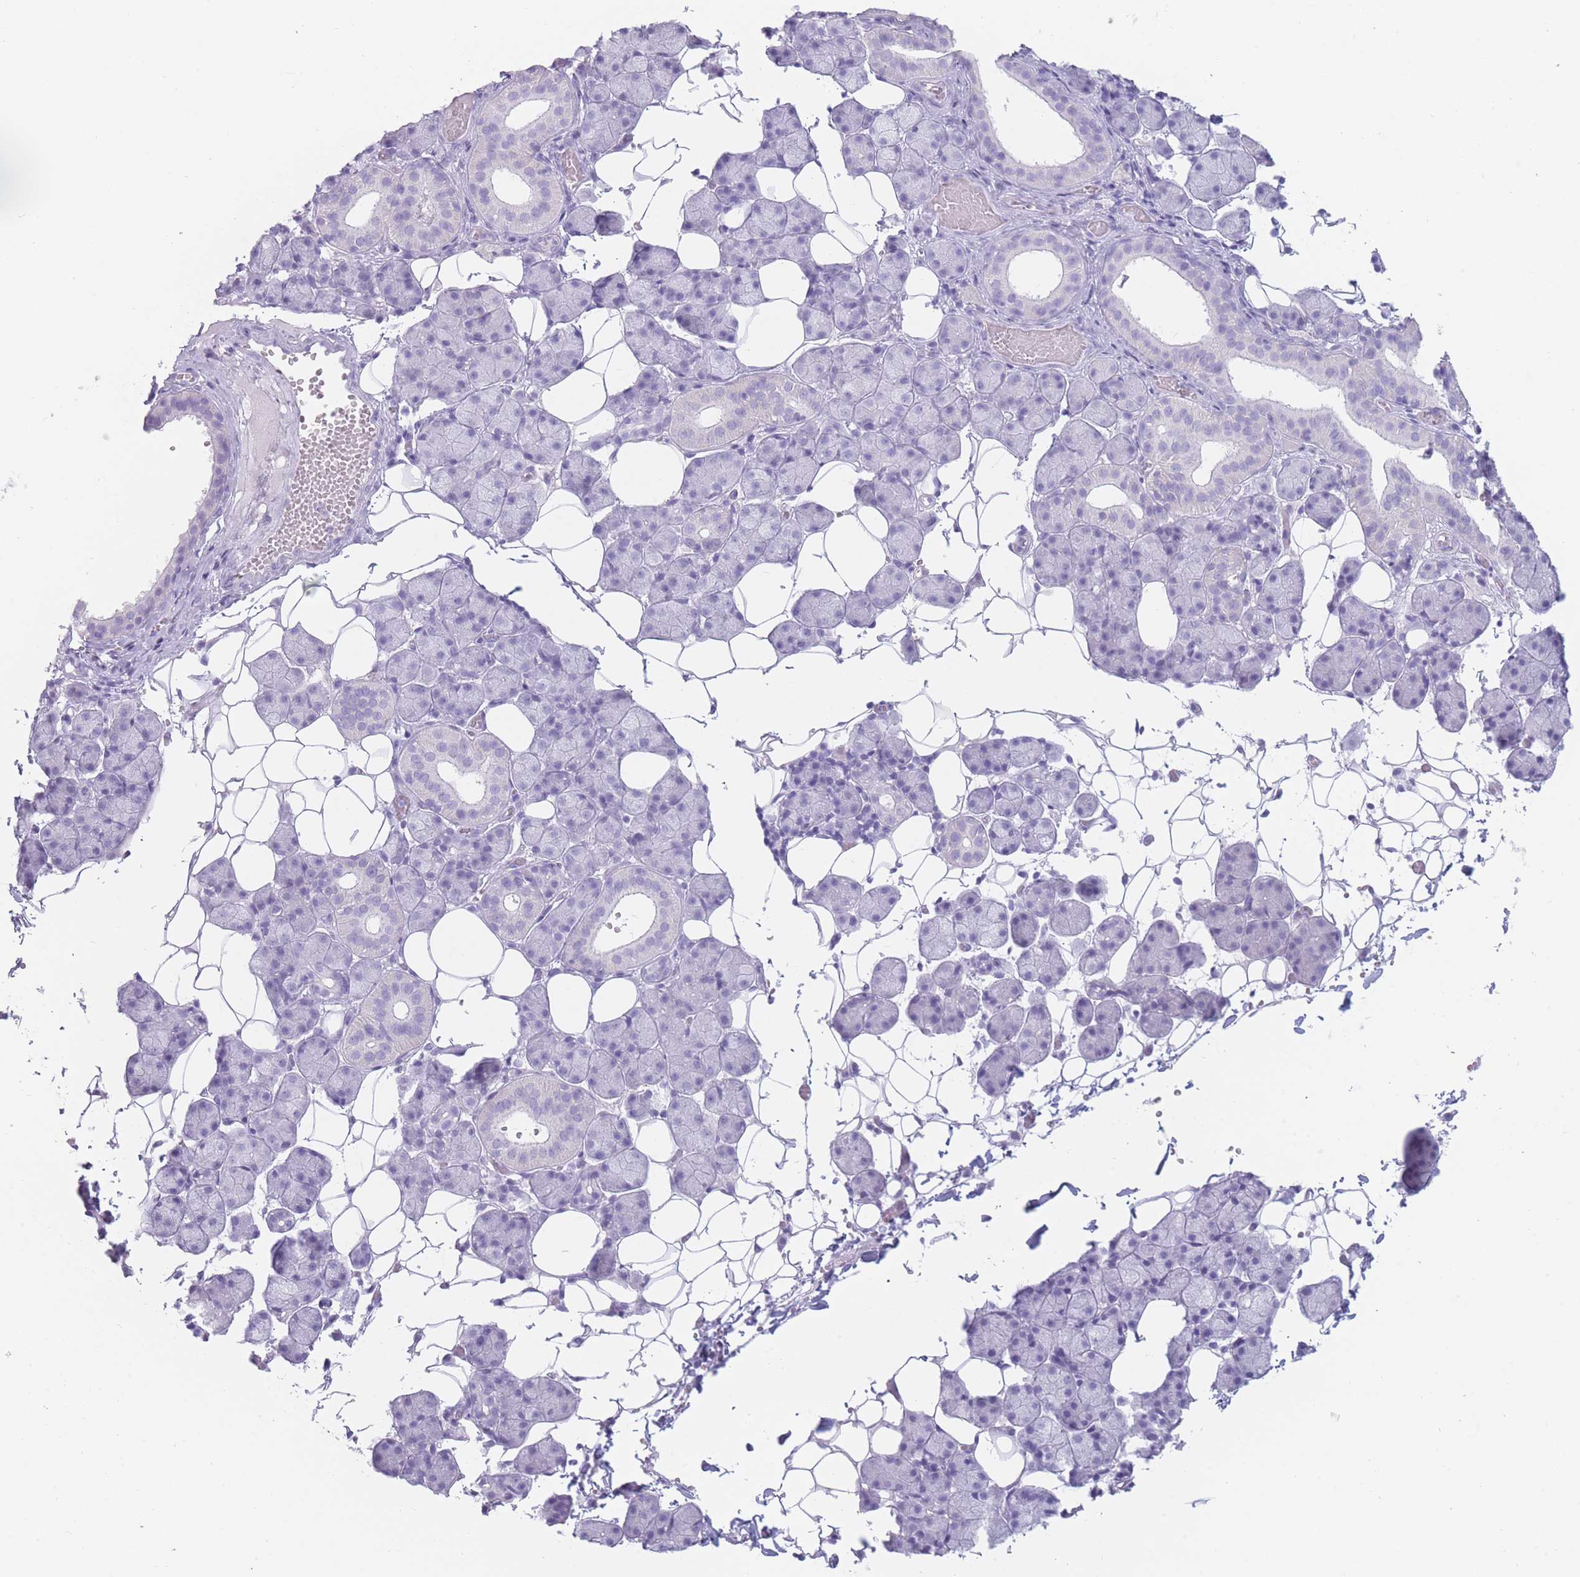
{"staining": {"intensity": "negative", "quantity": "none", "location": "none"}, "tissue": "salivary gland", "cell_type": "Glandular cells", "image_type": "normal", "snomed": [{"axis": "morphology", "description": "Normal tissue, NOS"}, {"axis": "topography", "description": "Salivary gland"}], "caption": "High magnification brightfield microscopy of benign salivary gland stained with DAB (brown) and counterstained with hematoxylin (blue): glandular cells show no significant staining.", "gene": "GPR12", "patient": {"sex": "female", "age": 33}}